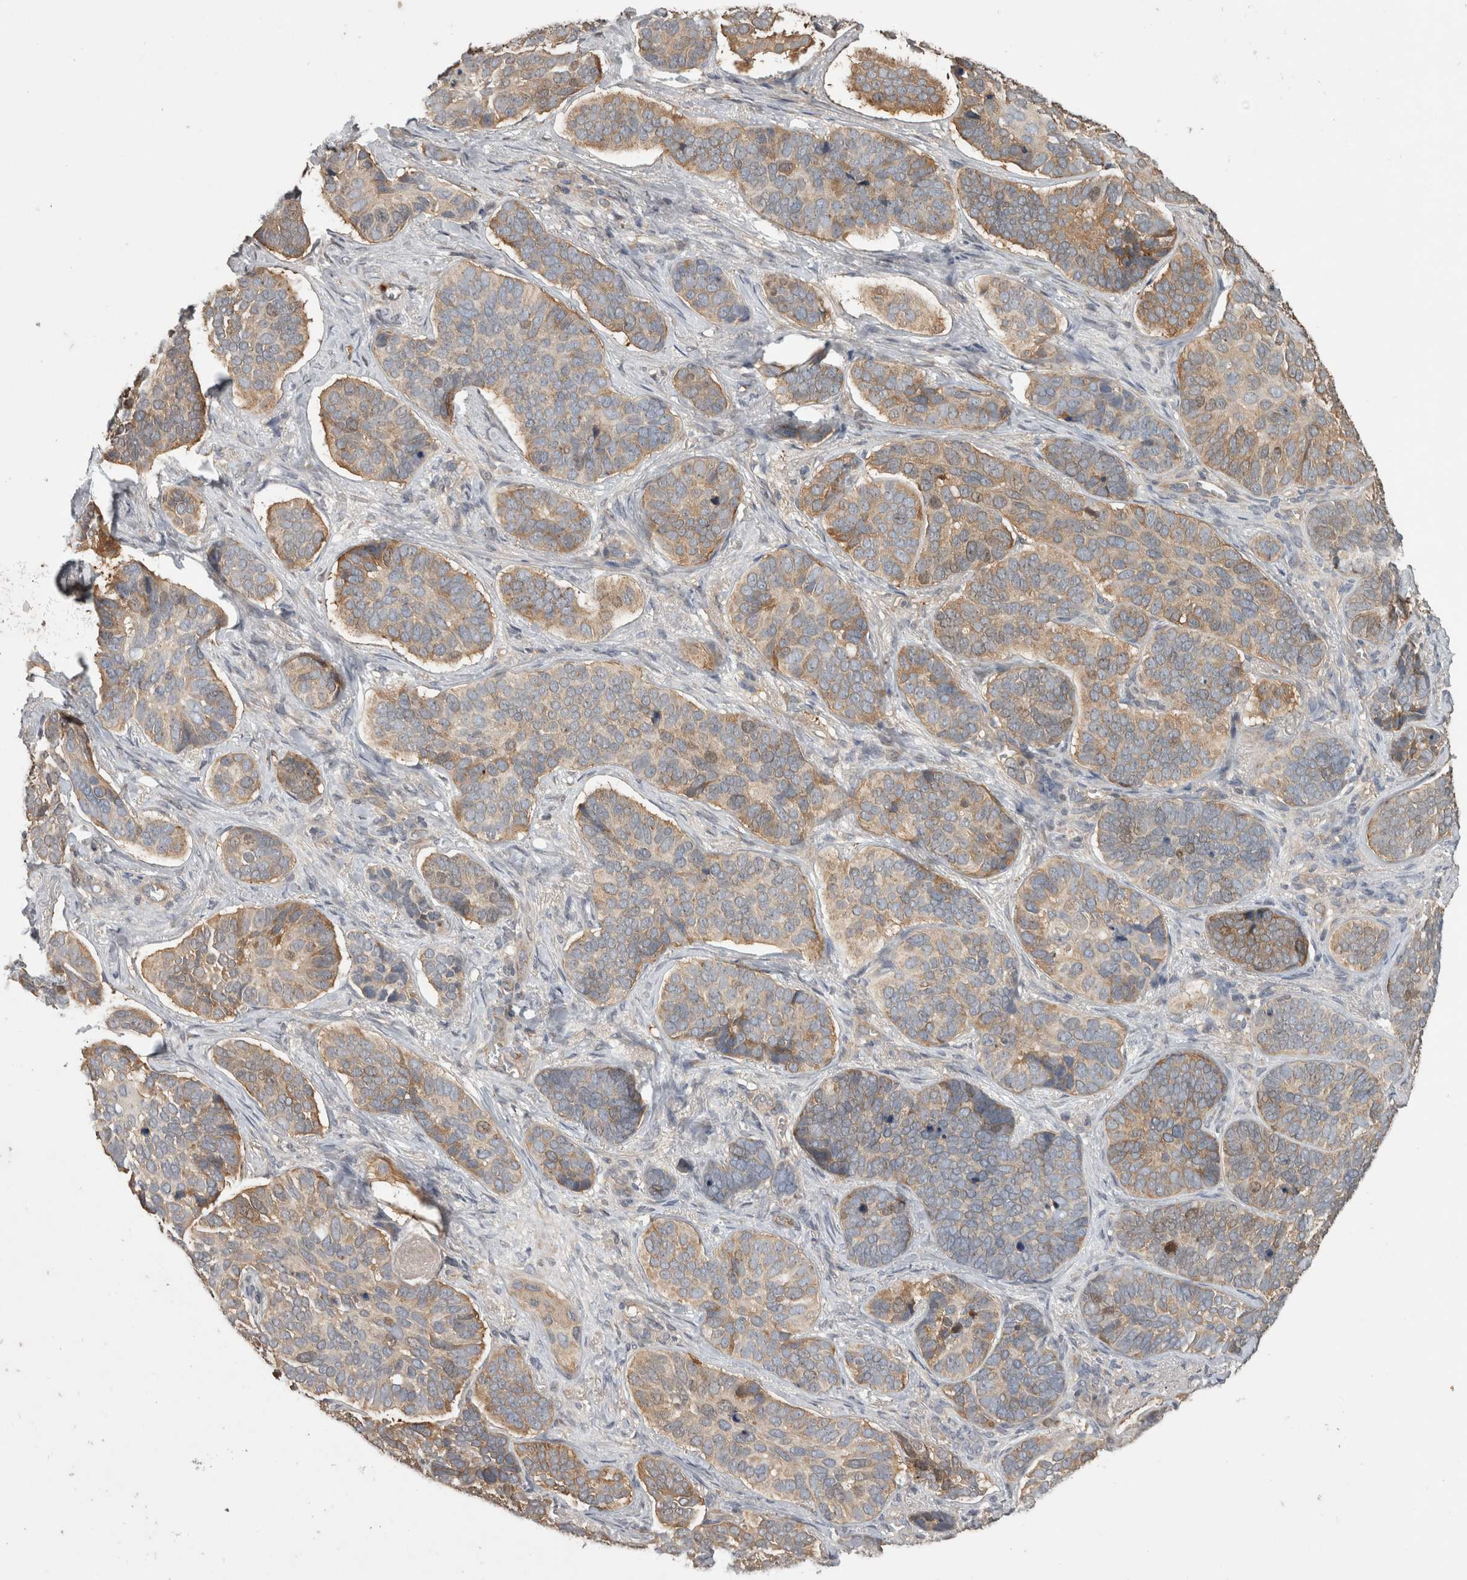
{"staining": {"intensity": "moderate", "quantity": ">75%", "location": "cytoplasmic/membranous"}, "tissue": "skin cancer", "cell_type": "Tumor cells", "image_type": "cancer", "snomed": [{"axis": "morphology", "description": "Basal cell carcinoma"}, {"axis": "topography", "description": "Skin"}], "caption": "DAB (3,3'-diaminobenzidine) immunohistochemical staining of skin basal cell carcinoma reveals moderate cytoplasmic/membranous protein positivity in about >75% of tumor cells.", "gene": "TRMT61B", "patient": {"sex": "male", "age": 62}}